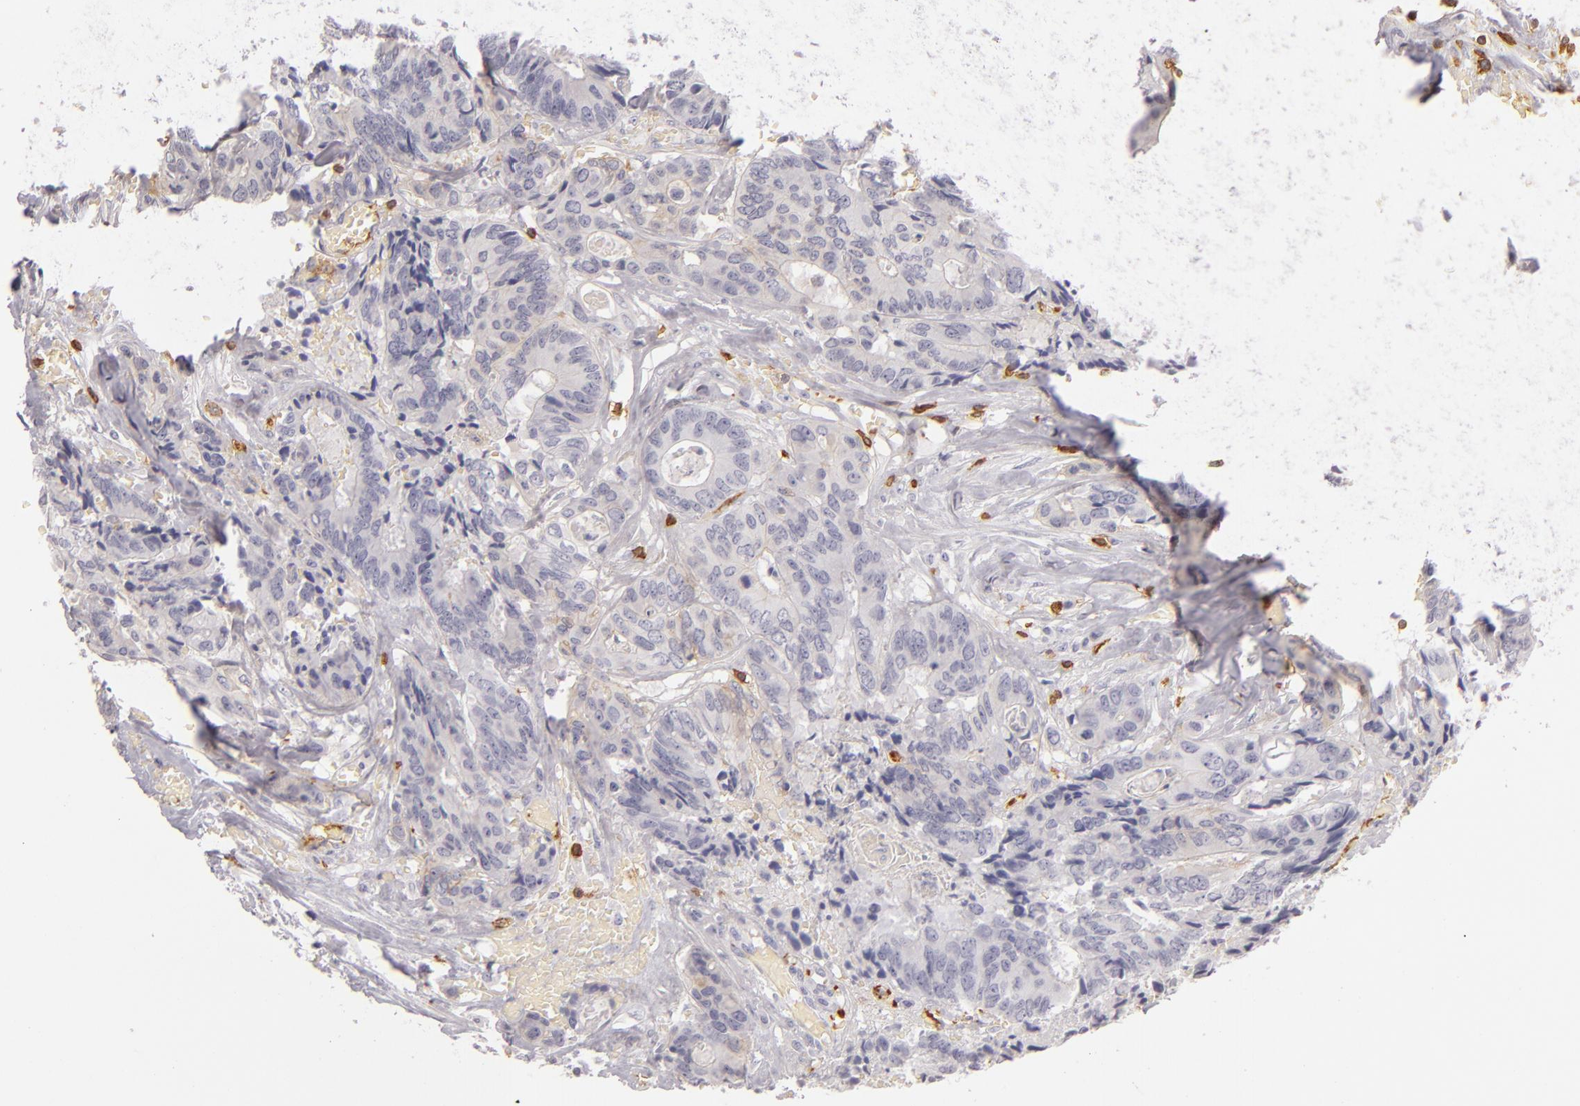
{"staining": {"intensity": "negative", "quantity": "none", "location": "none"}, "tissue": "colorectal cancer", "cell_type": "Tumor cells", "image_type": "cancer", "snomed": [{"axis": "morphology", "description": "Adenocarcinoma, NOS"}, {"axis": "topography", "description": "Rectum"}], "caption": "This is an immunohistochemistry (IHC) image of adenocarcinoma (colorectal). There is no expression in tumor cells.", "gene": "LAT", "patient": {"sex": "male", "age": 55}}